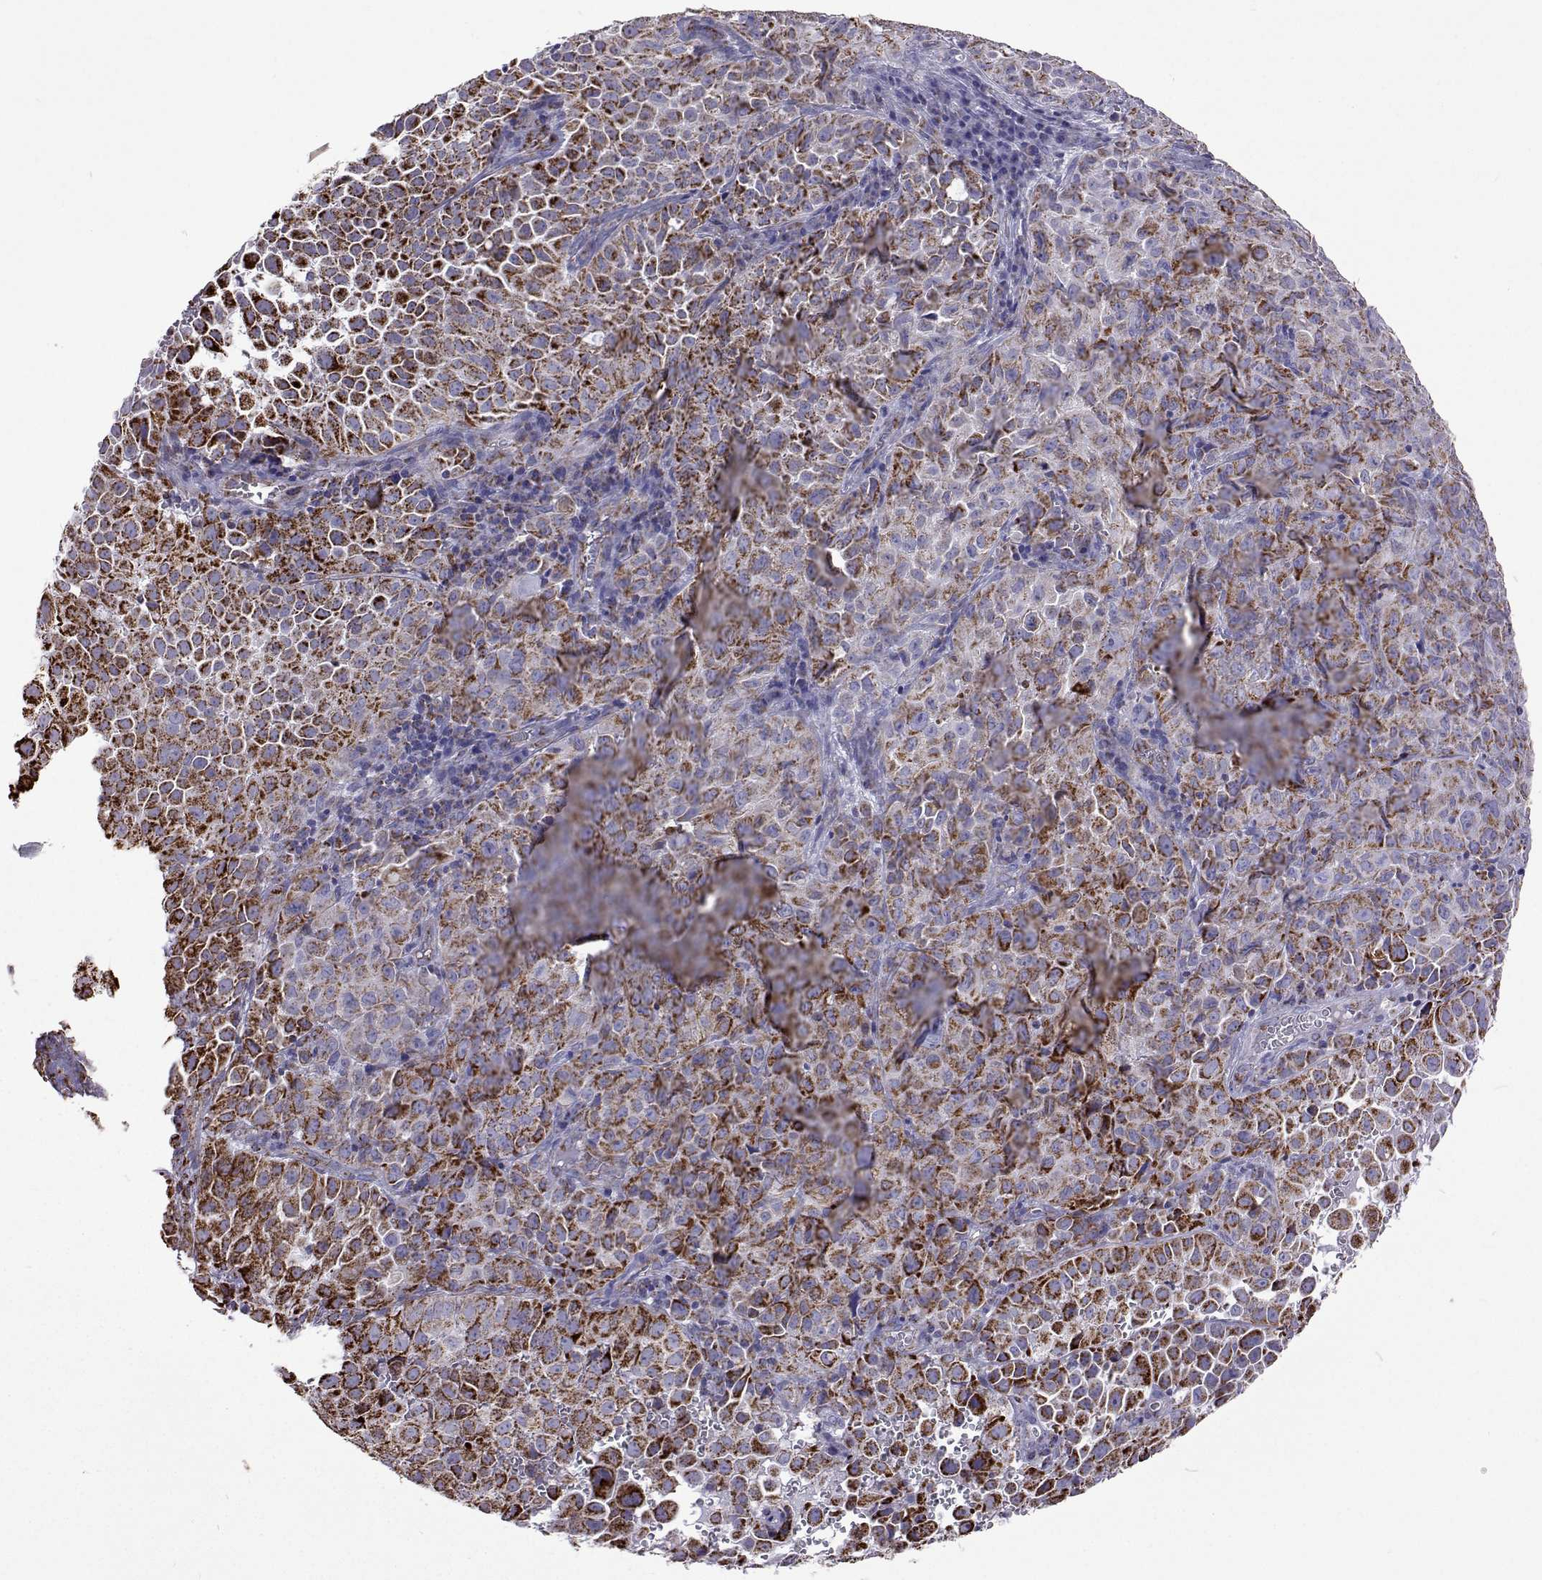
{"staining": {"intensity": "strong", "quantity": "25%-75%", "location": "cytoplasmic/membranous"}, "tissue": "cervical cancer", "cell_type": "Tumor cells", "image_type": "cancer", "snomed": [{"axis": "morphology", "description": "Squamous cell carcinoma, NOS"}, {"axis": "topography", "description": "Cervix"}], "caption": "An image showing strong cytoplasmic/membranous expression in approximately 25%-75% of tumor cells in cervical cancer (squamous cell carcinoma), as visualized by brown immunohistochemical staining.", "gene": "MCCC2", "patient": {"sex": "female", "age": 55}}